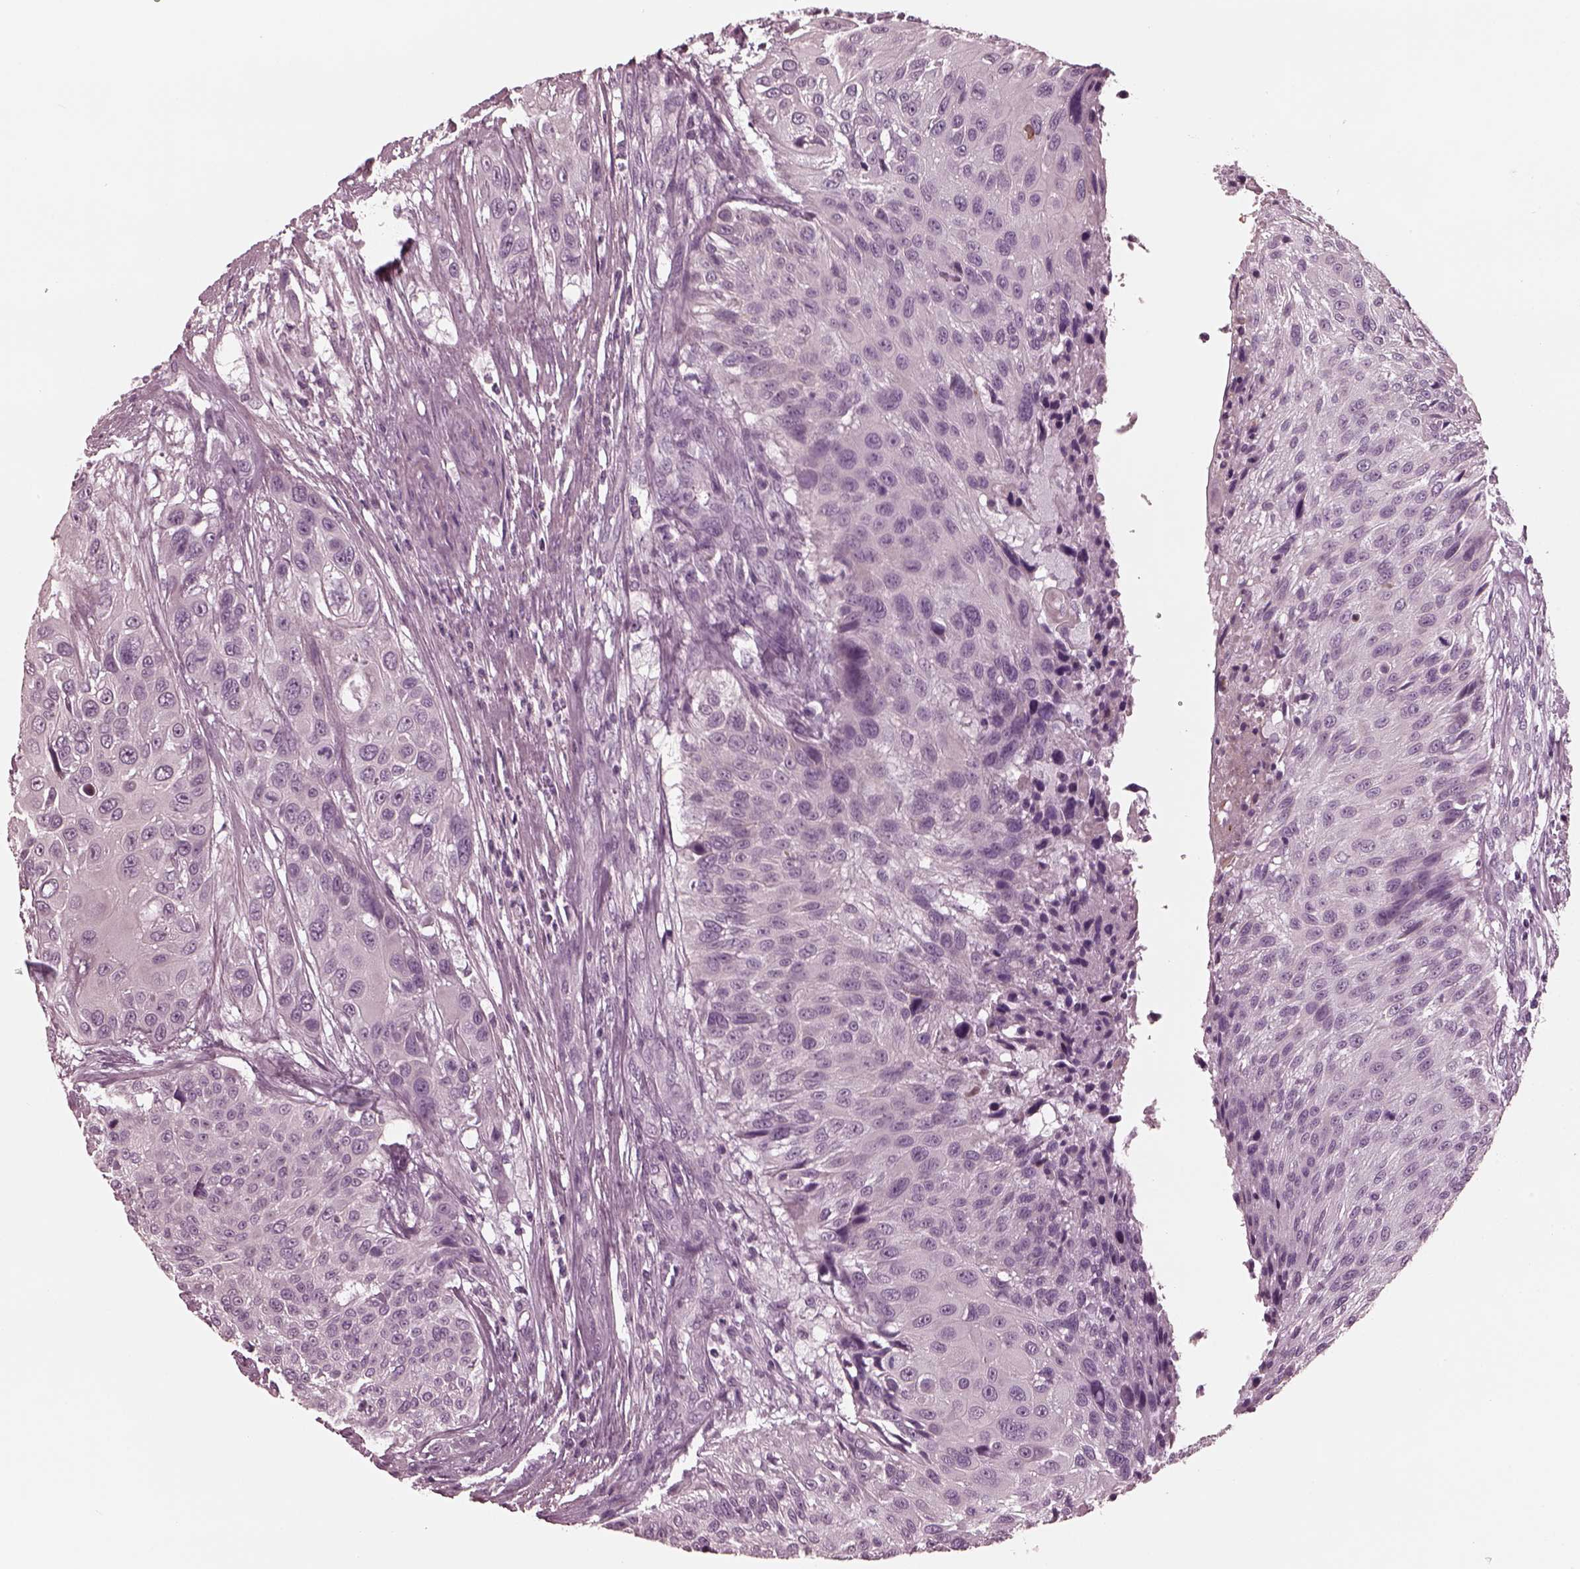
{"staining": {"intensity": "negative", "quantity": "none", "location": "none"}, "tissue": "urothelial cancer", "cell_type": "Tumor cells", "image_type": "cancer", "snomed": [{"axis": "morphology", "description": "Urothelial carcinoma, NOS"}, {"axis": "topography", "description": "Urinary bladder"}], "caption": "Immunohistochemistry of transitional cell carcinoma displays no expression in tumor cells.", "gene": "GRM6", "patient": {"sex": "male", "age": 55}}